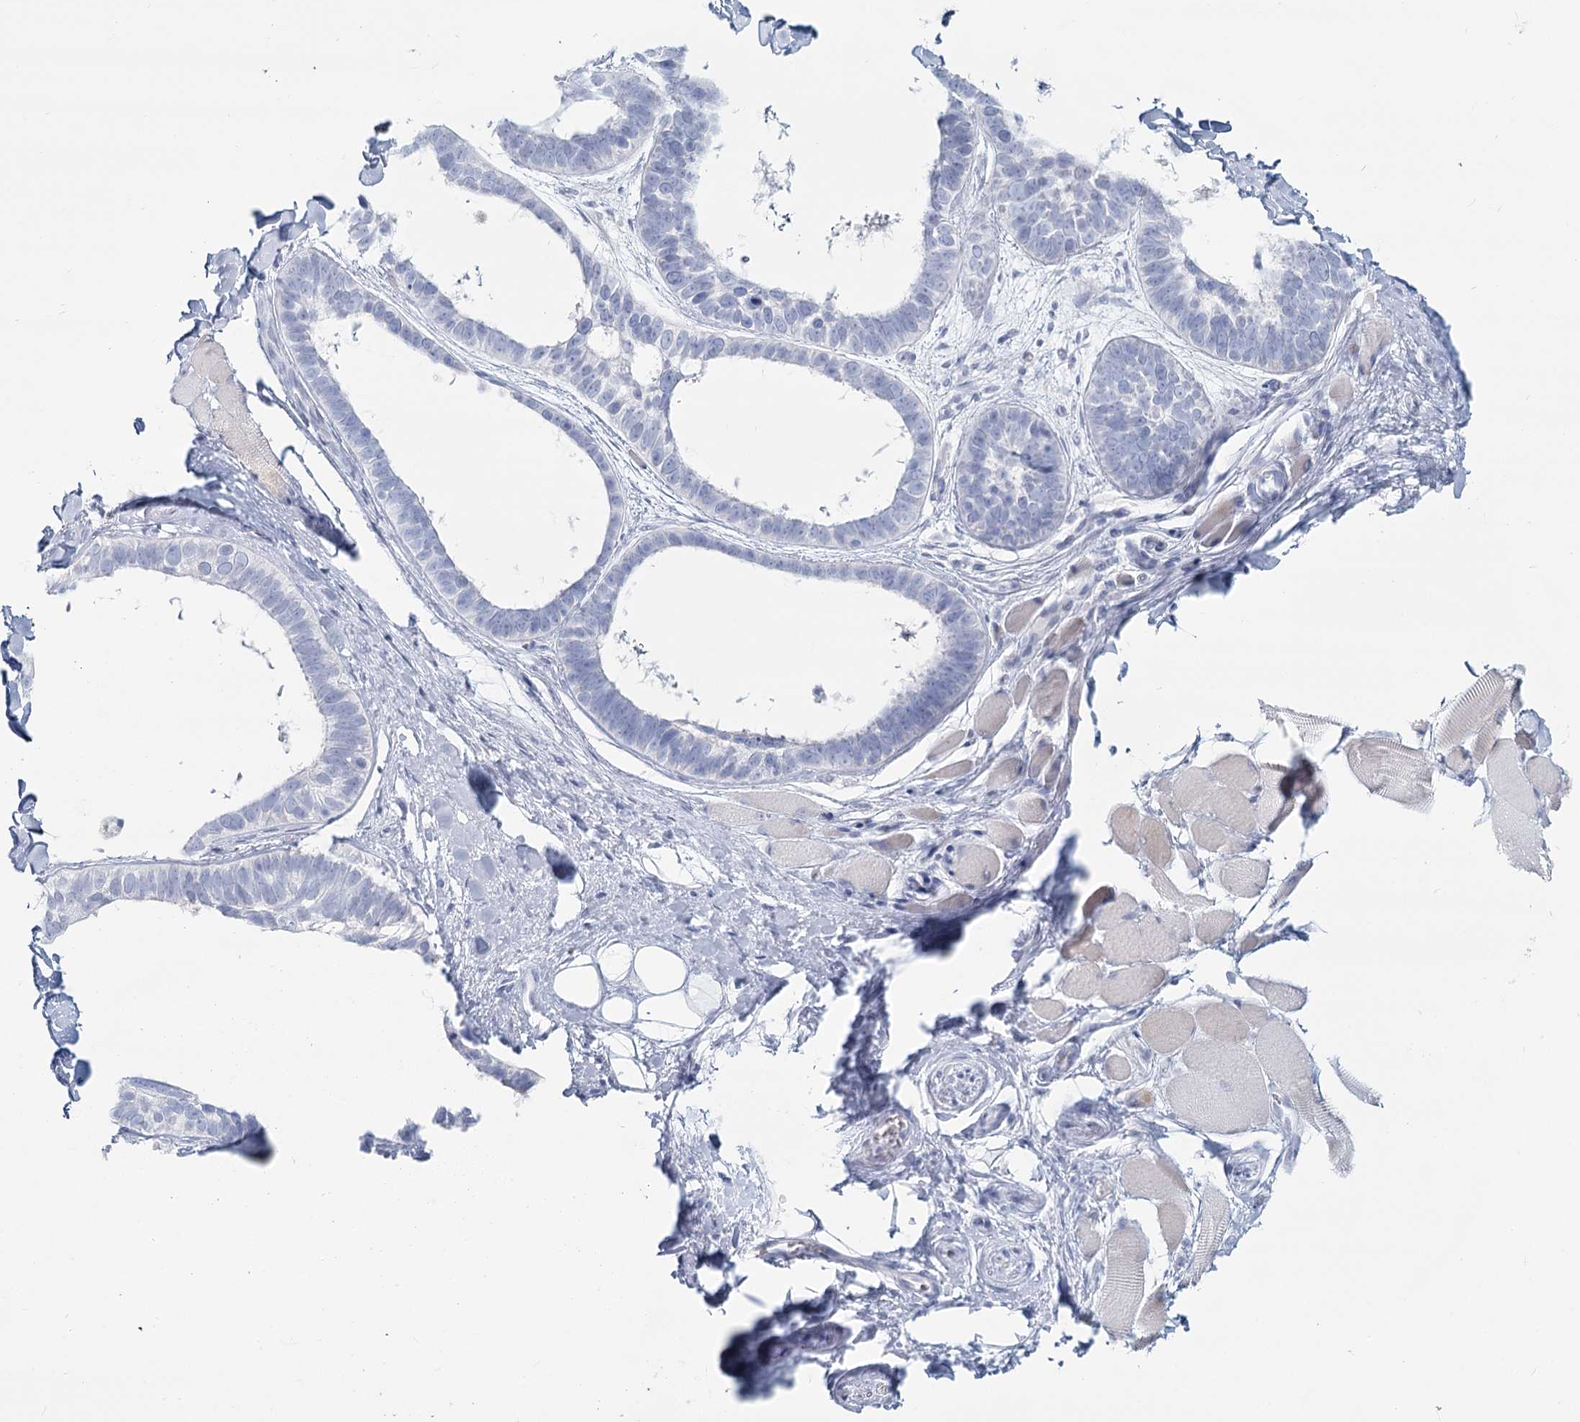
{"staining": {"intensity": "negative", "quantity": "none", "location": "none"}, "tissue": "skin cancer", "cell_type": "Tumor cells", "image_type": "cancer", "snomed": [{"axis": "morphology", "description": "Basal cell carcinoma"}, {"axis": "topography", "description": "Skin"}], "caption": "This micrograph is of skin cancer stained with IHC to label a protein in brown with the nuclei are counter-stained blue. There is no expression in tumor cells. (Stains: DAB IHC with hematoxylin counter stain, Microscopy: brightfield microscopy at high magnification).", "gene": "SLC6A19", "patient": {"sex": "male", "age": 62}}